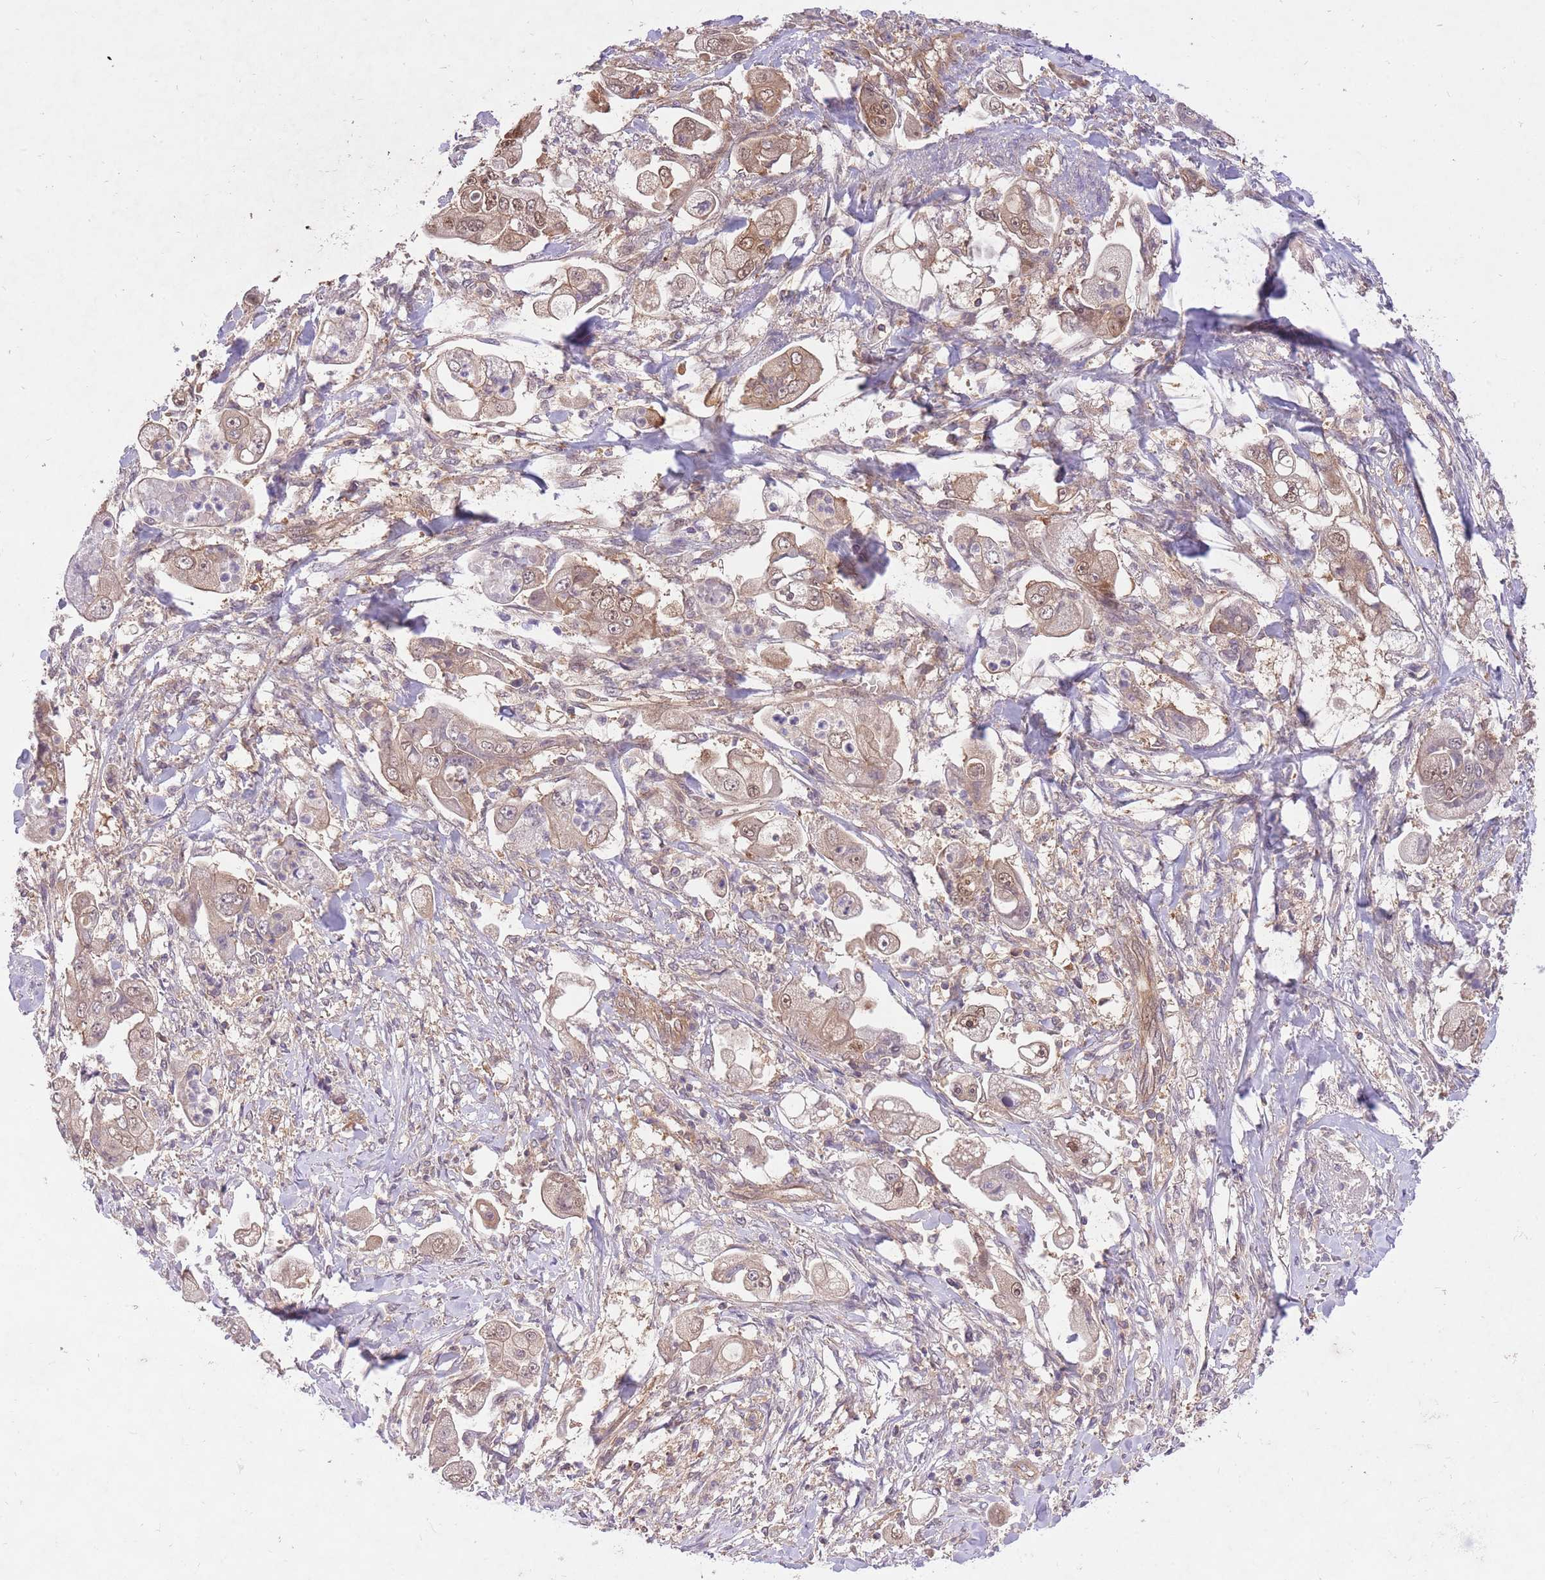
{"staining": {"intensity": "moderate", "quantity": ">75%", "location": "cytoplasmic/membranous,nuclear"}, "tissue": "stomach cancer", "cell_type": "Tumor cells", "image_type": "cancer", "snomed": [{"axis": "morphology", "description": "Adenocarcinoma, NOS"}, {"axis": "topography", "description": "Stomach"}], "caption": "High-power microscopy captured an immunohistochemistry micrograph of stomach adenocarcinoma, revealing moderate cytoplasmic/membranous and nuclear staining in approximately >75% of tumor cells.", "gene": "PREP", "patient": {"sex": "male", "age": 62}}